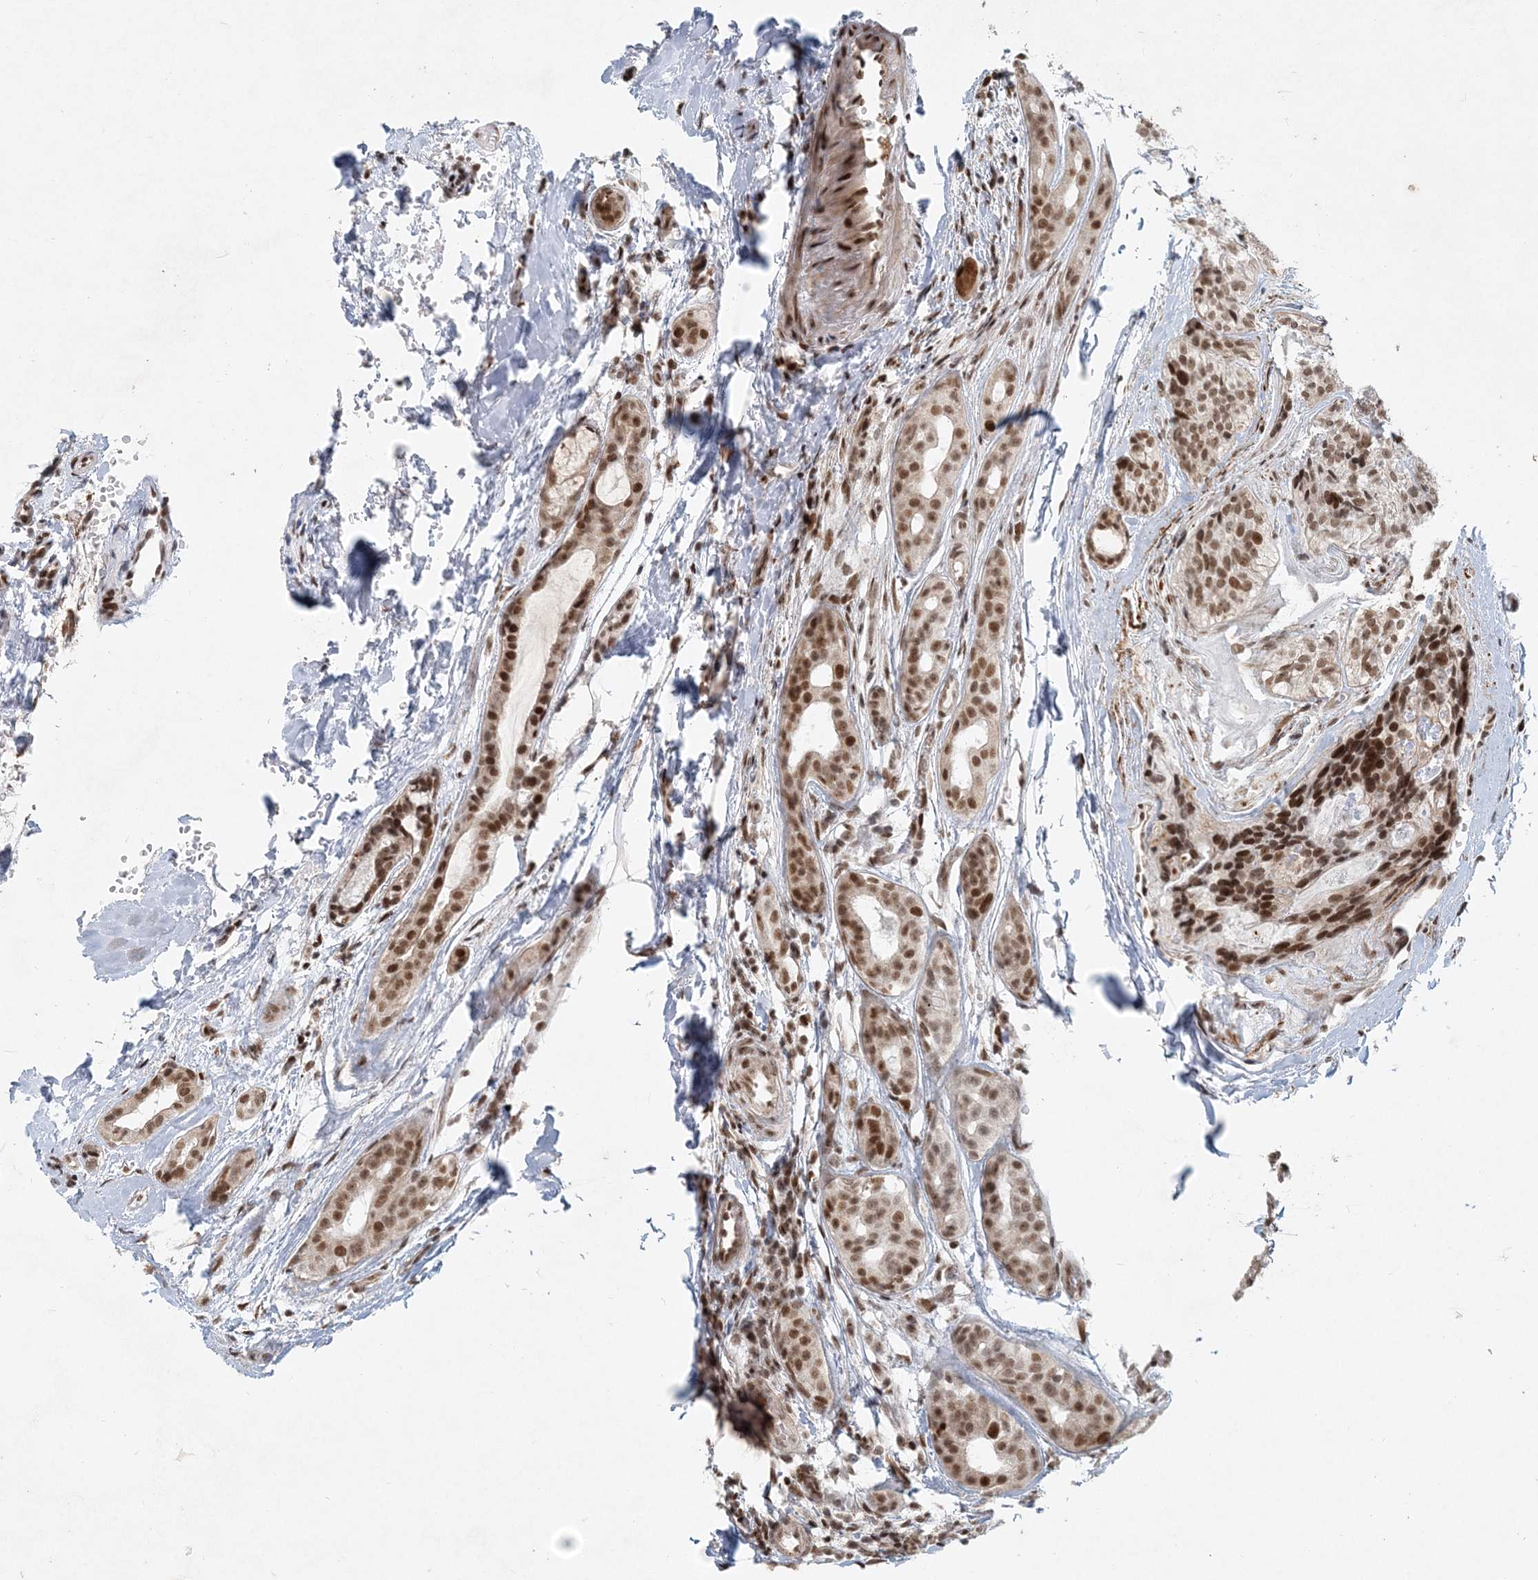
{"staining": {"intensity": "moderate", "quantity": ">75%", "location": "nuclear"}, "tissue": "head and neck cancer", "cell_type": "Tumor cells", "image_type": "cancer", "snomed": [{"axis": "morphology", "description": "Adenocarcinoma, NOS"}, {"axis": "topography", "description": "Head-Neck"}], "caption": "Tumor cells show medium levels of moderate nuclear positivity in about >75% of cells in head and neck cancer (adenocarcinoma). The staining was performed using DAB (3,3'-diaminobenzidine), with brown indicating positive protein expression. Nuclei are stained blue with hematoxylin.", "gene": "BAZ1B", "patient": {"sex": "male", "age": 66}}